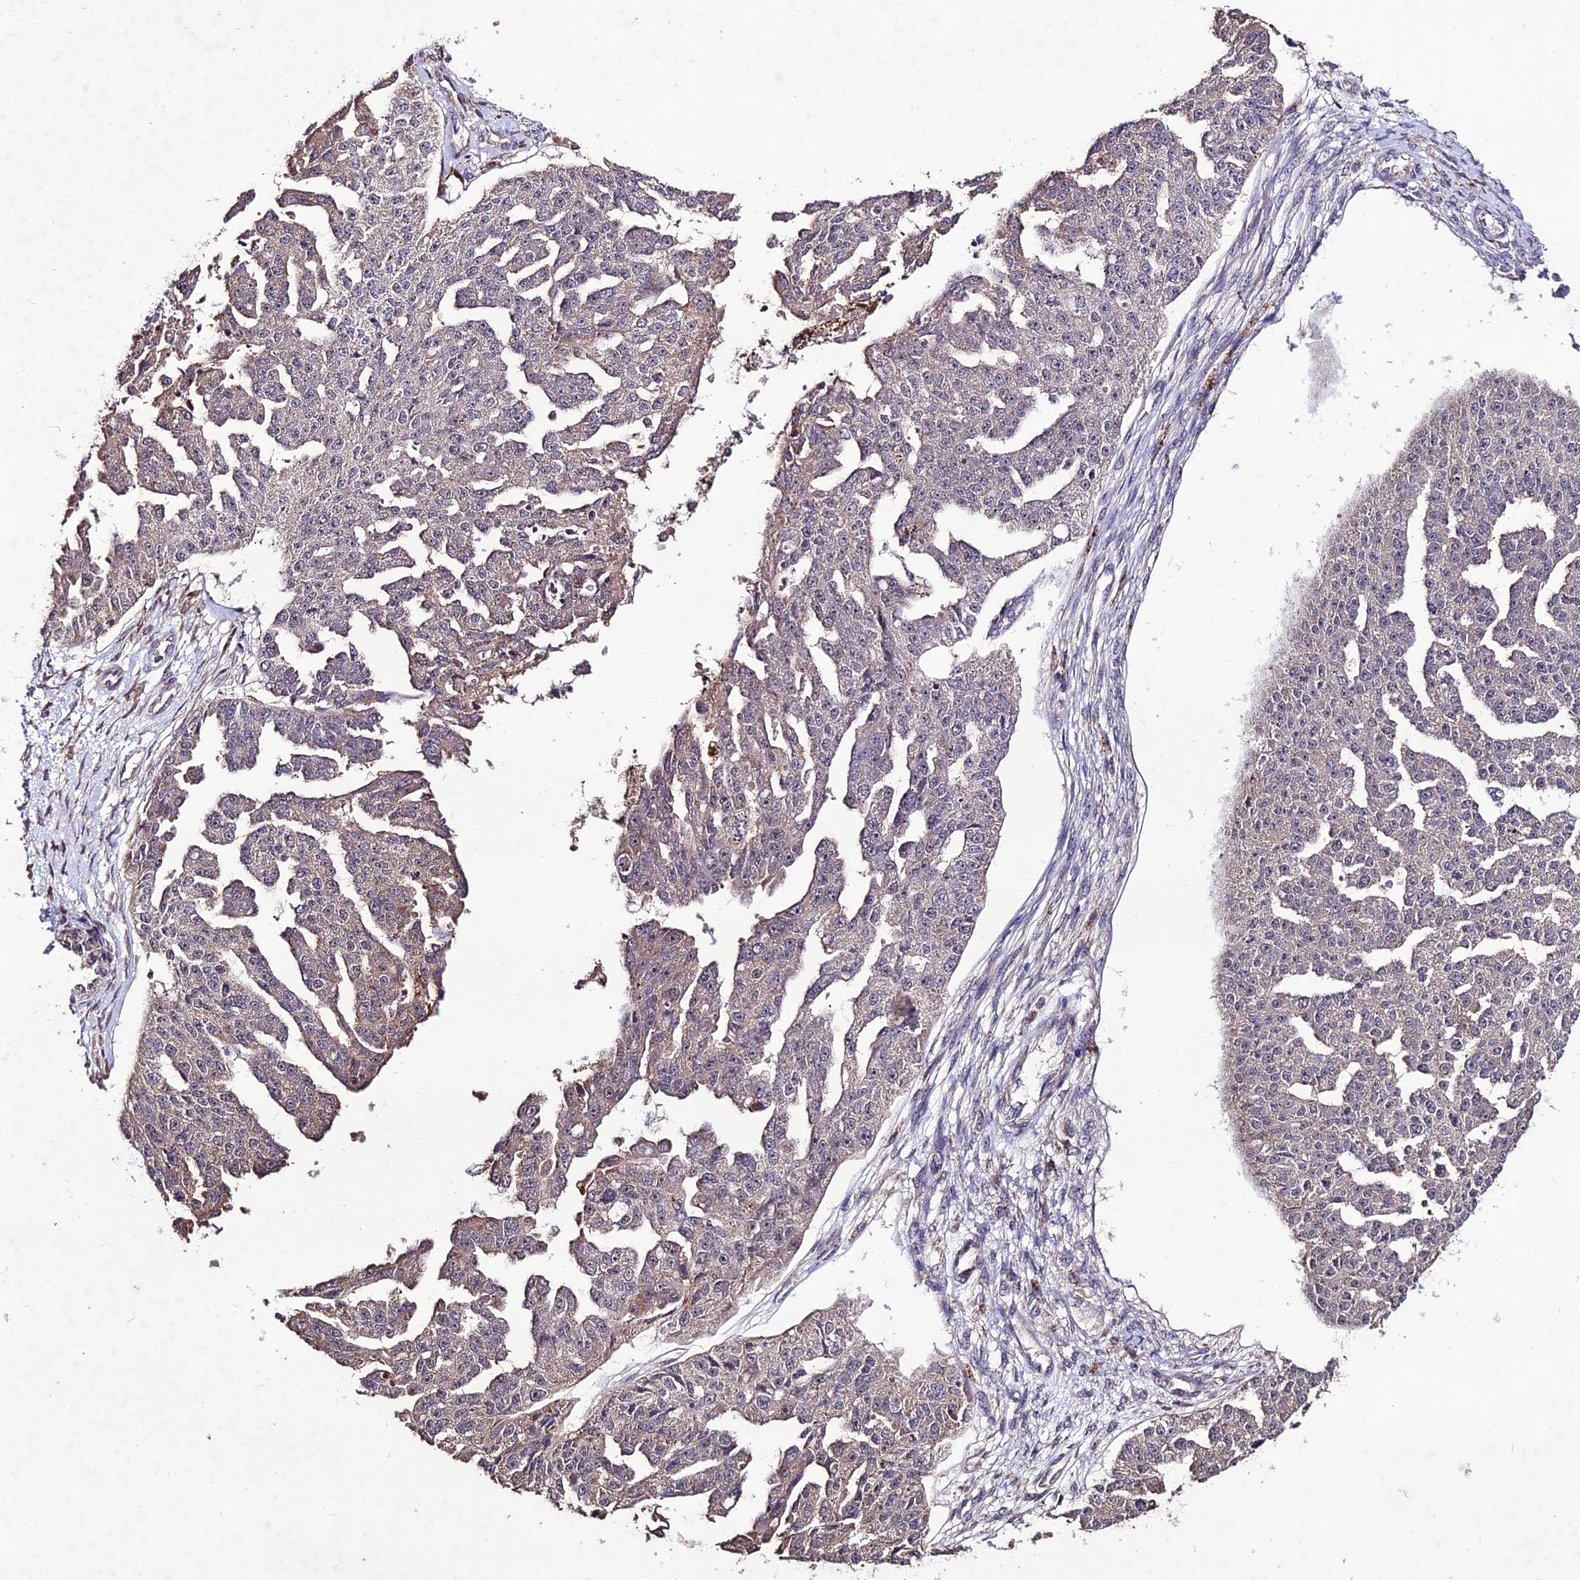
{"staining": {"intensity": "negative", "quantity": "none", "location": "none"}, "tissue": "ovarian cancer", "cell_type": "Tumor cells", "image_type": "cancer", "snomed": [{"axis": "morphology", "description": "Cystadenocarcinoma, serous, NOS"}, {"axis": "topography", "description": "Ovary"}], "caption": "IHC image of neoplastic tissue: human ovarian serous cystadenocarcinoma stained with DAB (3,3'-diaminobenzidine) displays no significant protein positivity in tumor cells.", "gene": "ZNF766", "patient": {"sex": "female", "age": 58}}